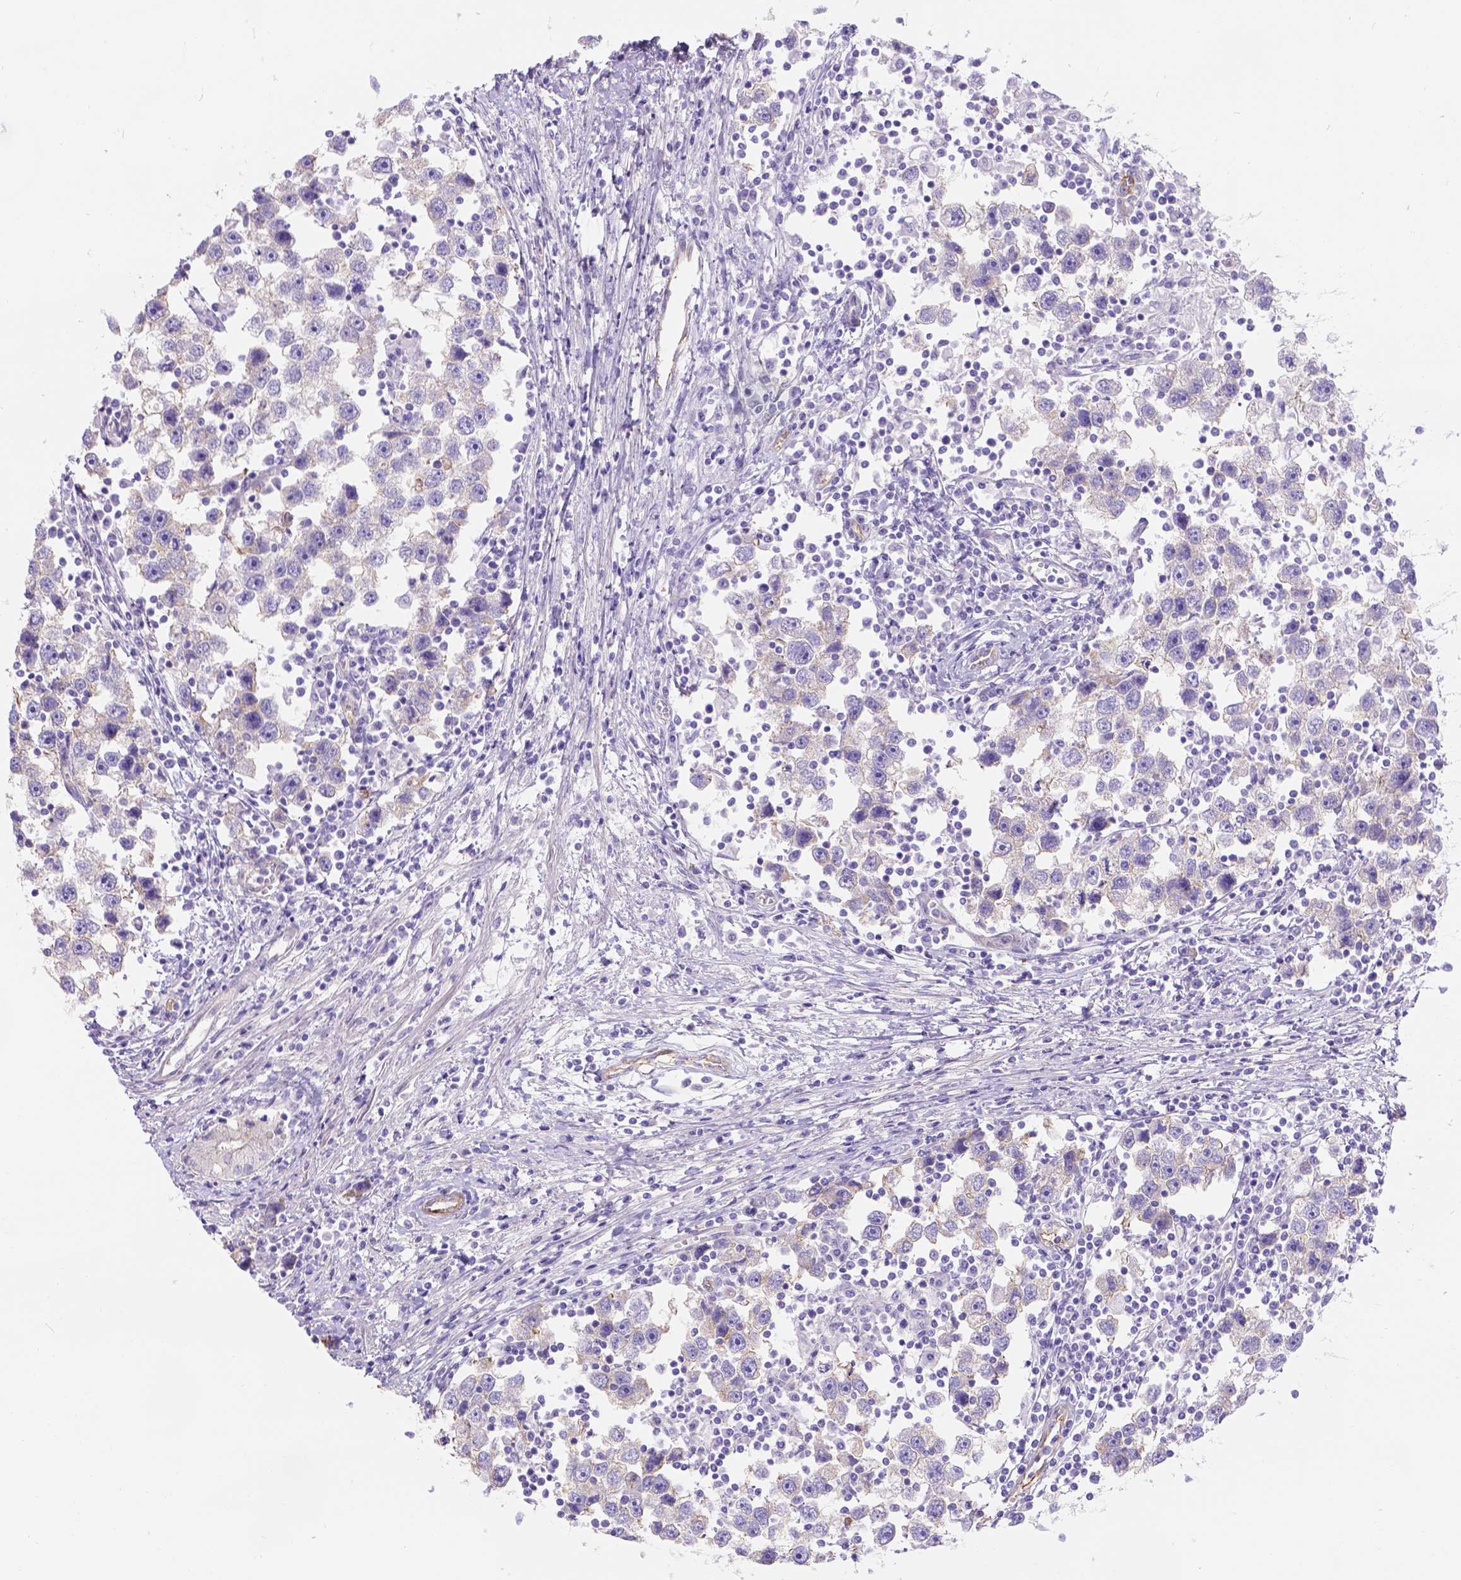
{"staining": {"intensity": "weak", "quantity": "25%-75%", "location": "cytoplasmic/membranous"}, "tissue": "testis cancer", "cell_type": "Tumor cells", "image_type": "cancer", "snomed": [{"axis": "morphology", "description": "Seminoma, NOS"}, {"axis": "topography", "description": "Testis"}], "caption": "Seminoma (testis) stained with a brown dye demonstrates weak cytoplasmic/membranous positive staining in about 25%-75% of tumor cells.", "gene": "PHF7", "patient": {"sex": "male", "age": 30}}